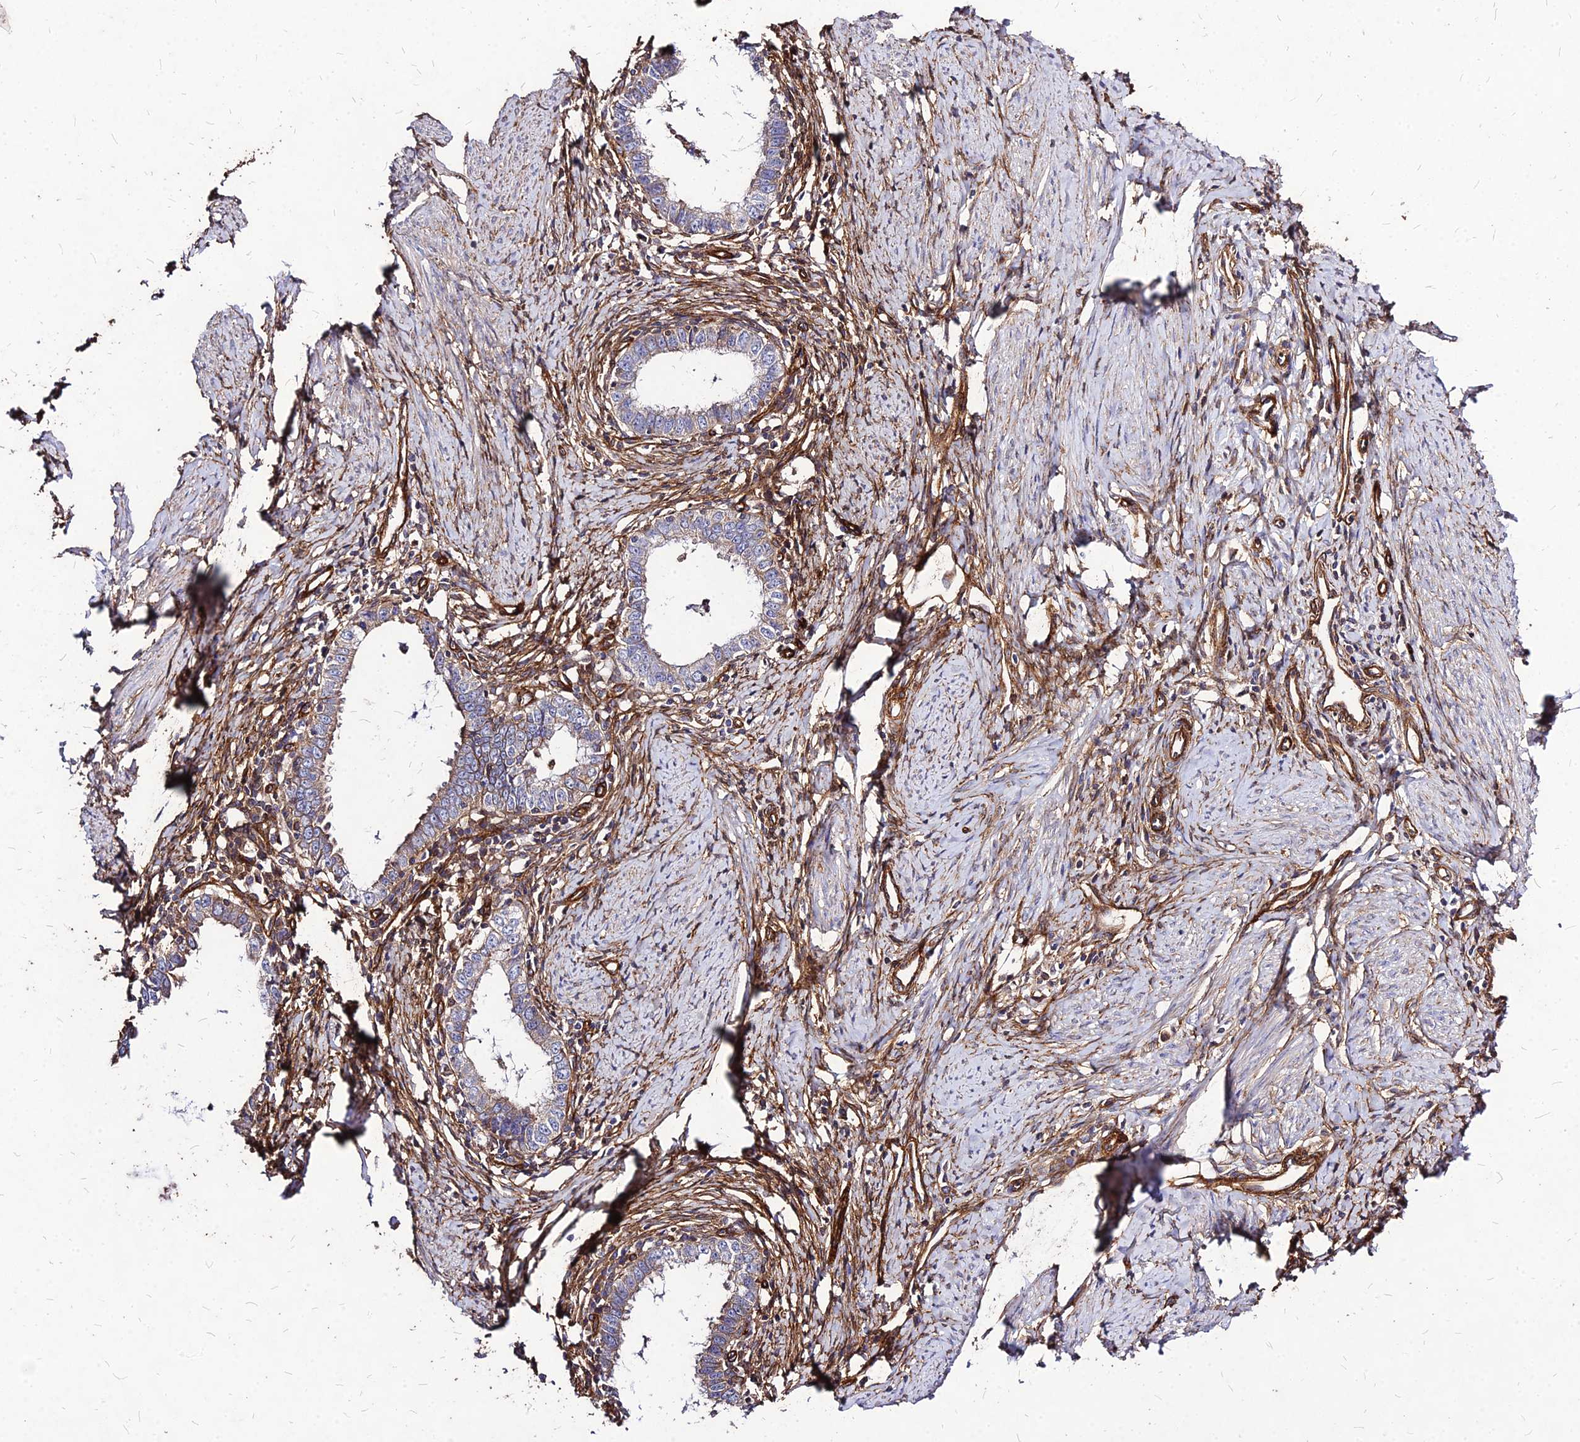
{"staining": {"intensity": "weak", "quantity": "25%-75%", "location": "cytoplasmic/membranous"}, "tissue": "cervical cancer", "cell_type": "Tumor cells", "image_type": "cancer", "snomed": [{"axis": "morphology", "description": "Adenocarcinoma, NOS"}, {"axis": "topography", "description": "Cervix"}], "caption": "The photomicrograph displays staining of cervical cancer, revealing weak cytoplasmic/membranous protein expression (brown color) within tumor cells. (Stains: DAB (3,3'-diaminobenzidine) in brown, nuclei in blue, Microscopy: brightfield microscopy at high magnification).", "gene": "EFCC1", "patient": {"sex": "female", "age": 36}}